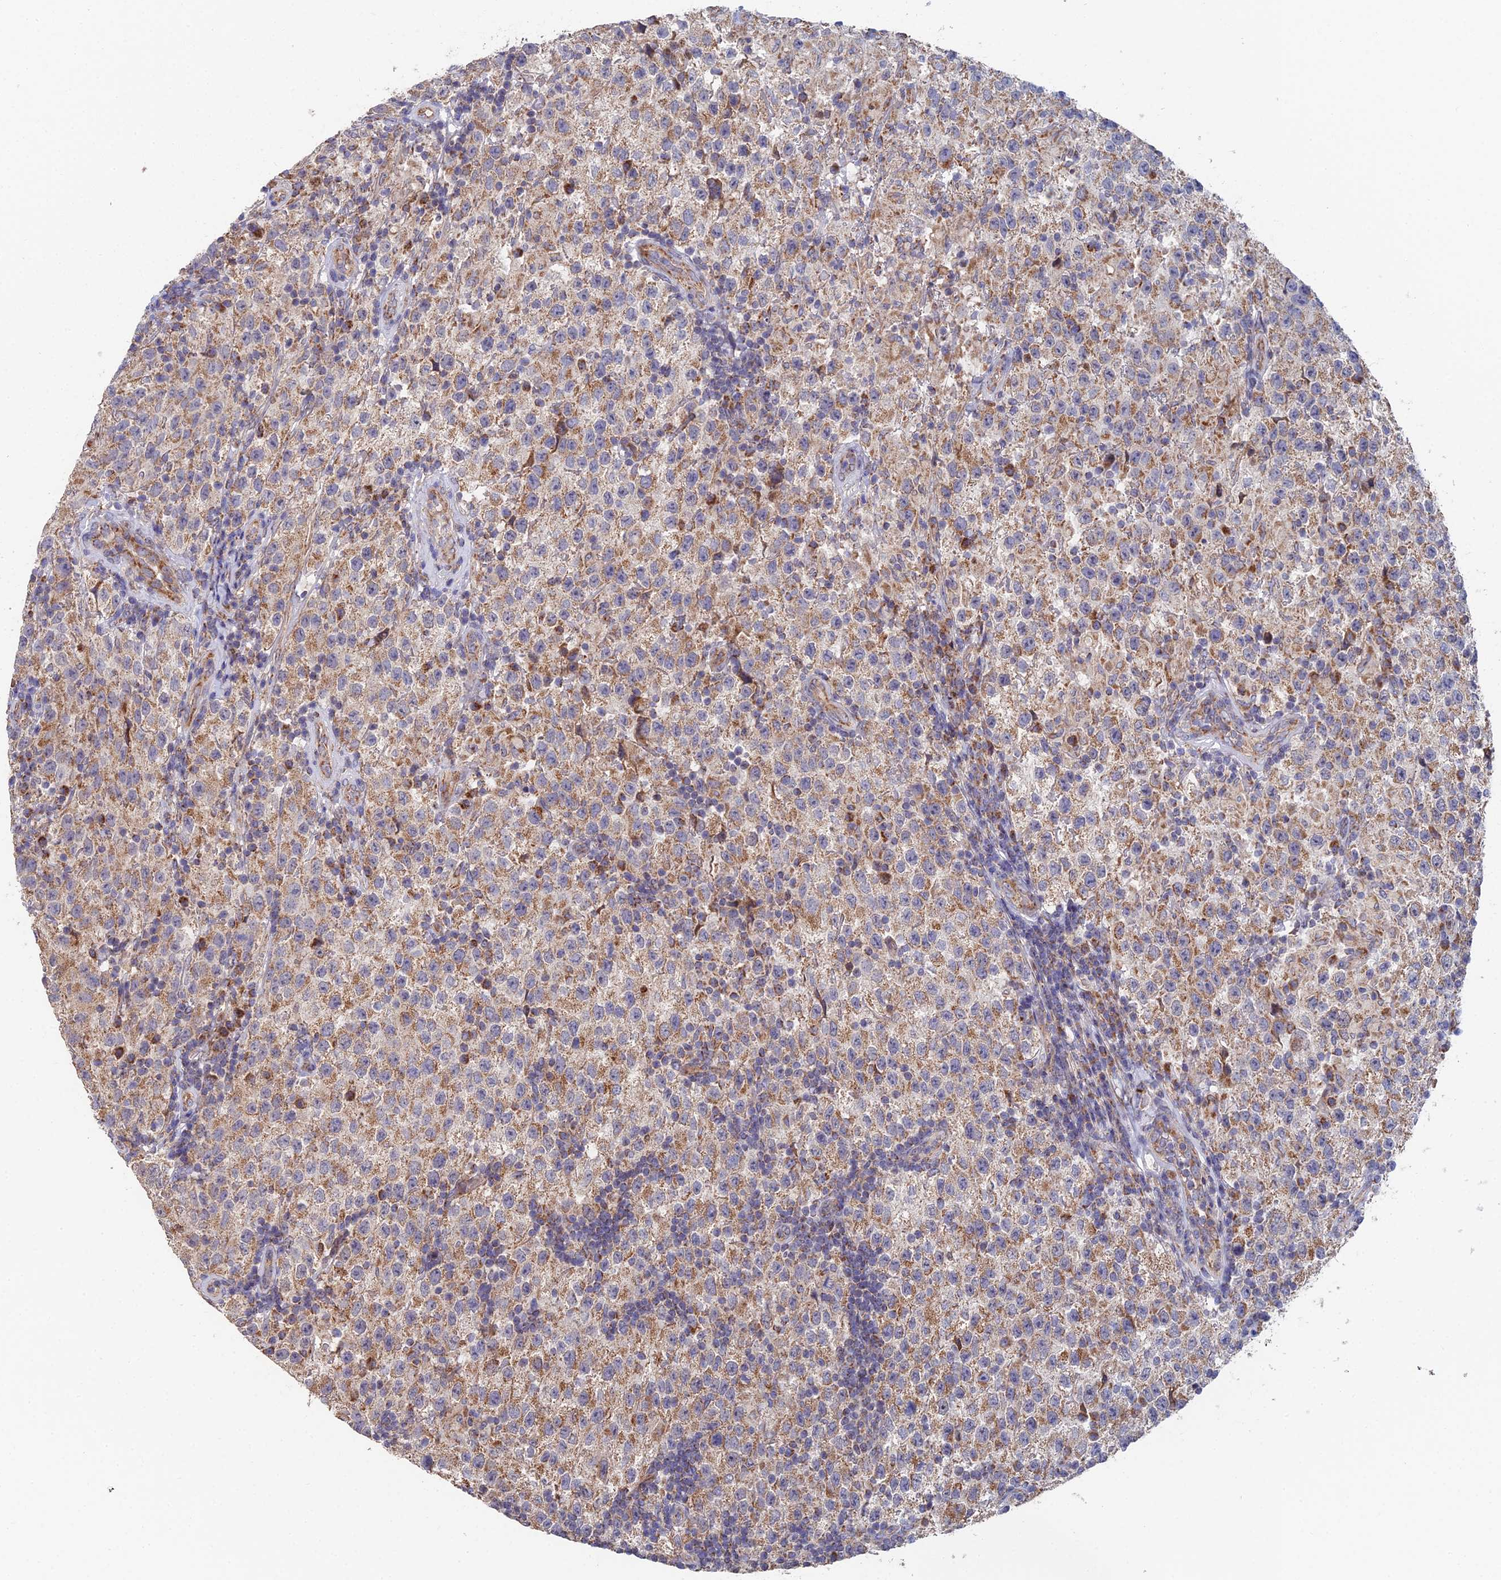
{"staining": {"intensity": "moderate", "quantity": "25%-75%", "location": "cytoplasmic/membranous"}, "tissue": "testis cancer", "cell_type": "Tumor cells", "image_type": "cancer", "snomed": [{"axis": "morphology", "description": "Seminoma, NOS"}, {"axis": "morphology", "description": "Carcinoma, Embryonal, NOS"}, {"axis": "topography", "description": "Testis"}], "caption": "A micrograph of seminoma (testis) stained for a protein reveals moderate cytoplasmic/membranous brown staining in tumor cells.", "gene": "ECSIT", "patient": {"sex": "male", "age": 41}}